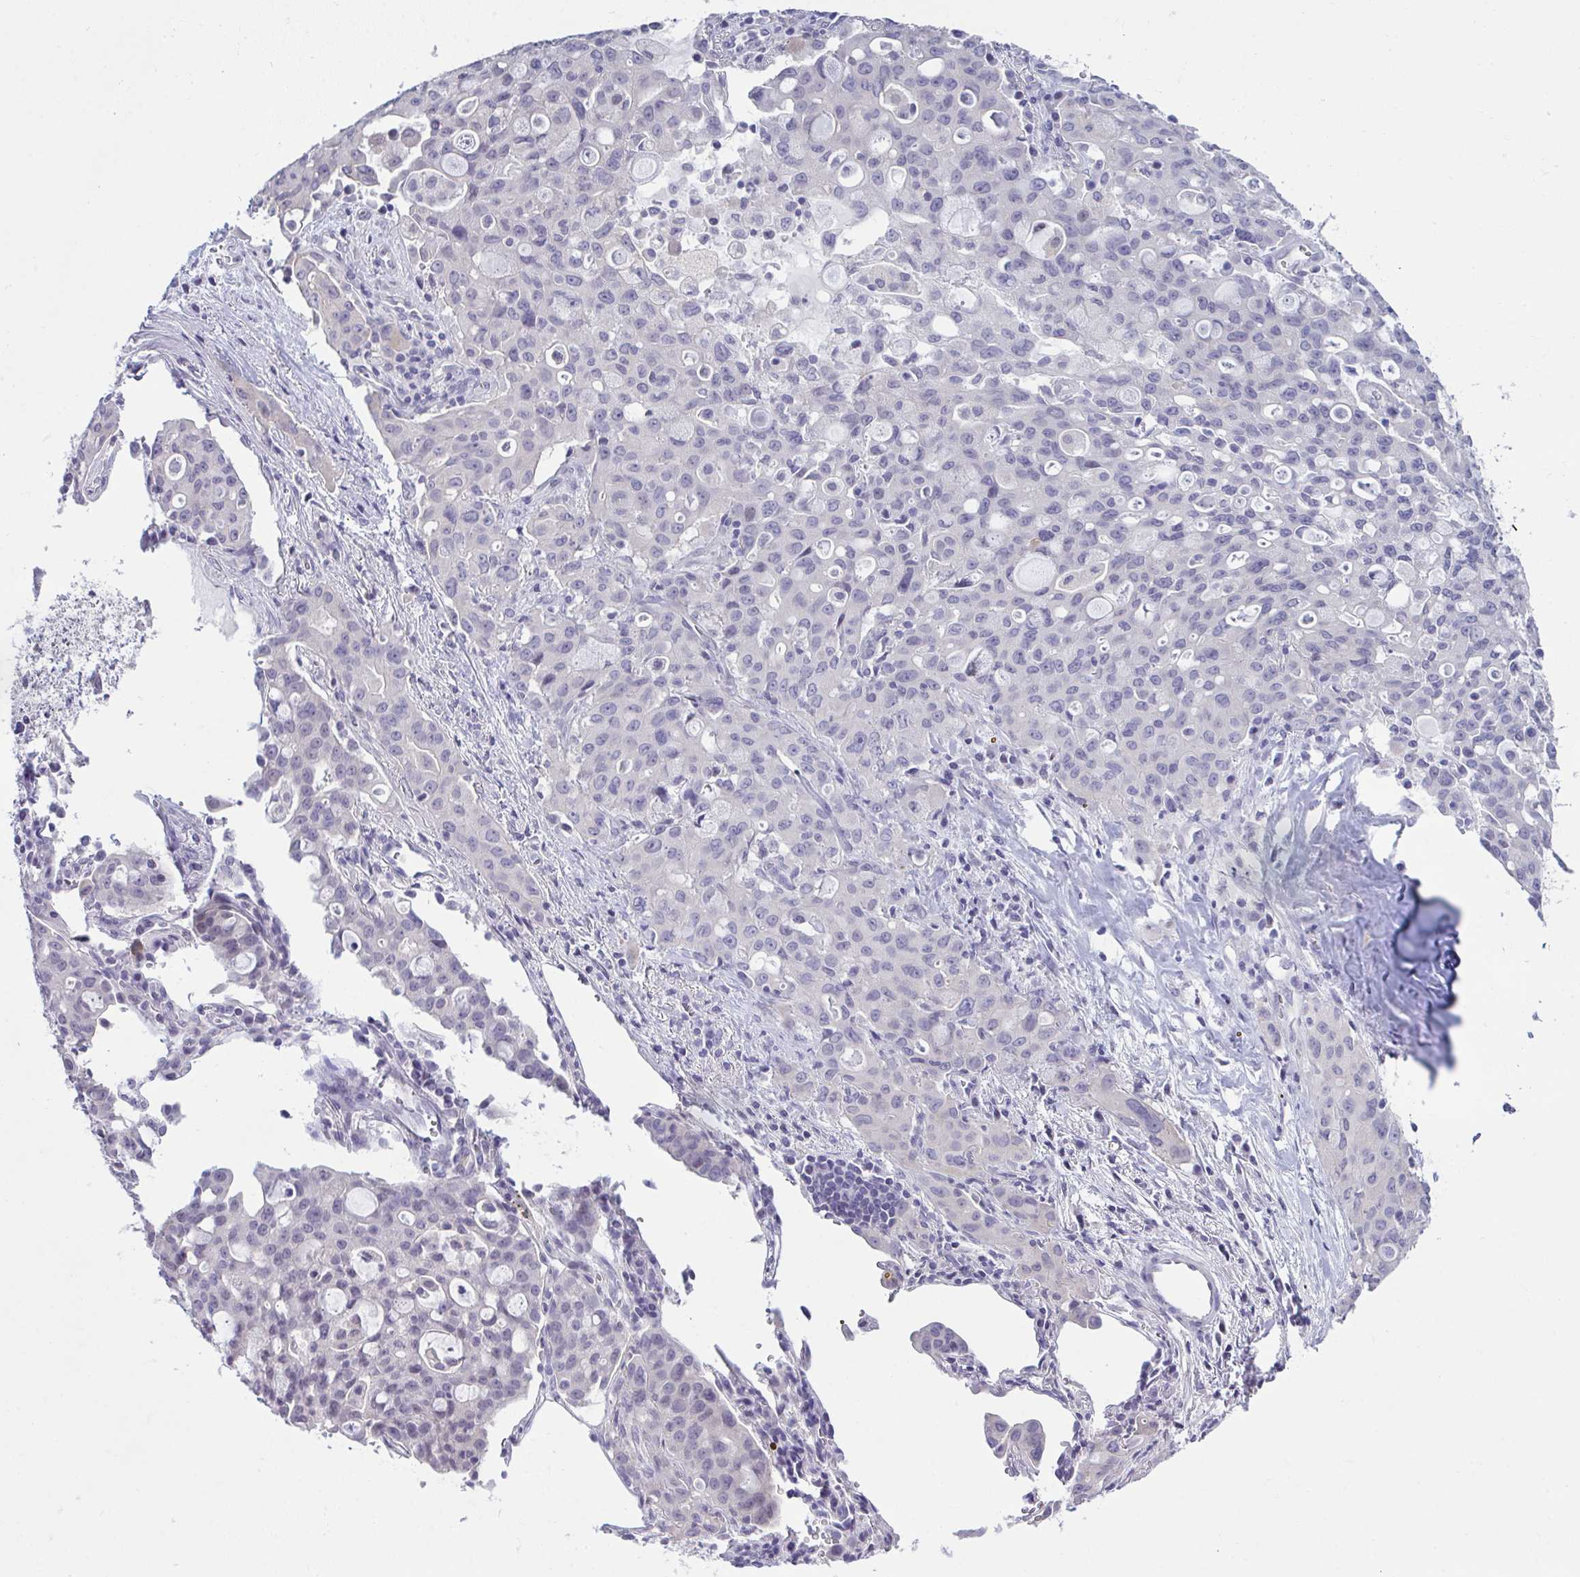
{"staining": {"intensity": "negative", "quantity": "none", "location": "none"}, "tissue": "lung cancer", "cell_type": "Tumor cells", "image_type": "cancer", "snomed": [{"axis": "morphology", "description": "Adenocarcinoma, NOS"}, {"axis": "topography", "description": "Lung"}], "caption": "Image shows no protein expression in tumor cells of lung cancer (adenocarcinoma) tissue.", "gene": "ATP6V0D2", "patient": {"sex": "female", "age": 44}}